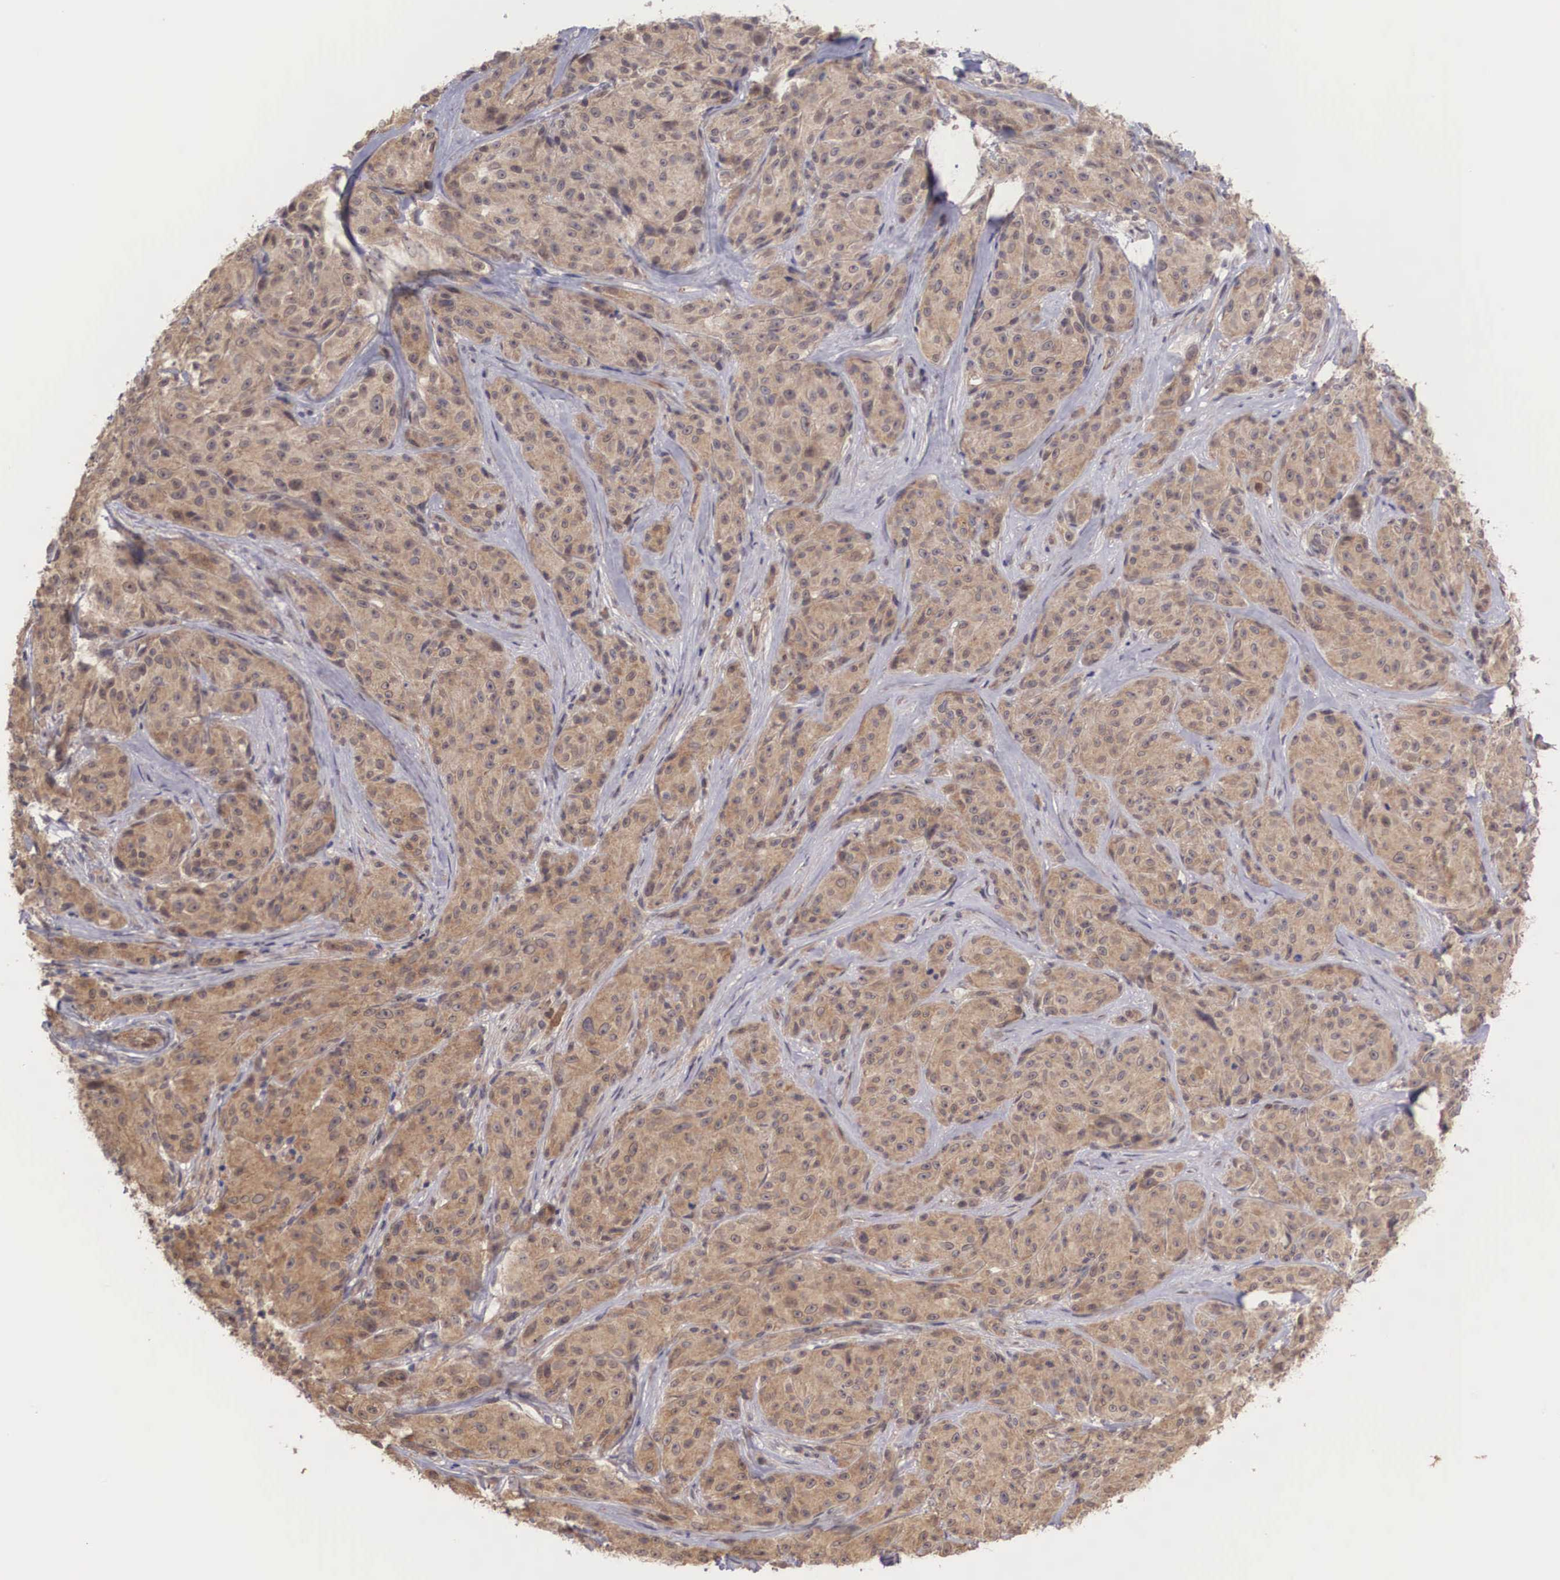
{"staining": {"intensity": "moderate", "quantity": ">75%", "location": "cytoplasmic/membranous,nuclear"}, "tissue": "melanoma", "cell_type": "Tumor cells", "image_type": "cancer", "snomed": [{"axis": "morphology", "description": "Malignant melanoma, NOS"}, {"axis": "topography", "description": "Skin"}], "caption": "Immunohistochemistry (IHC) image of neoplastic tissue: human melanoma stained using IHC shows medium levels of moderate protein expression localized specifically in the cytoplasmic/membranous and nuclear of tumor cells, appearing as a cytoplasmic/membranous and nuclear brown color.", "gene": "DNAJB7", "patient": {"sex": "male", "age": 56}}